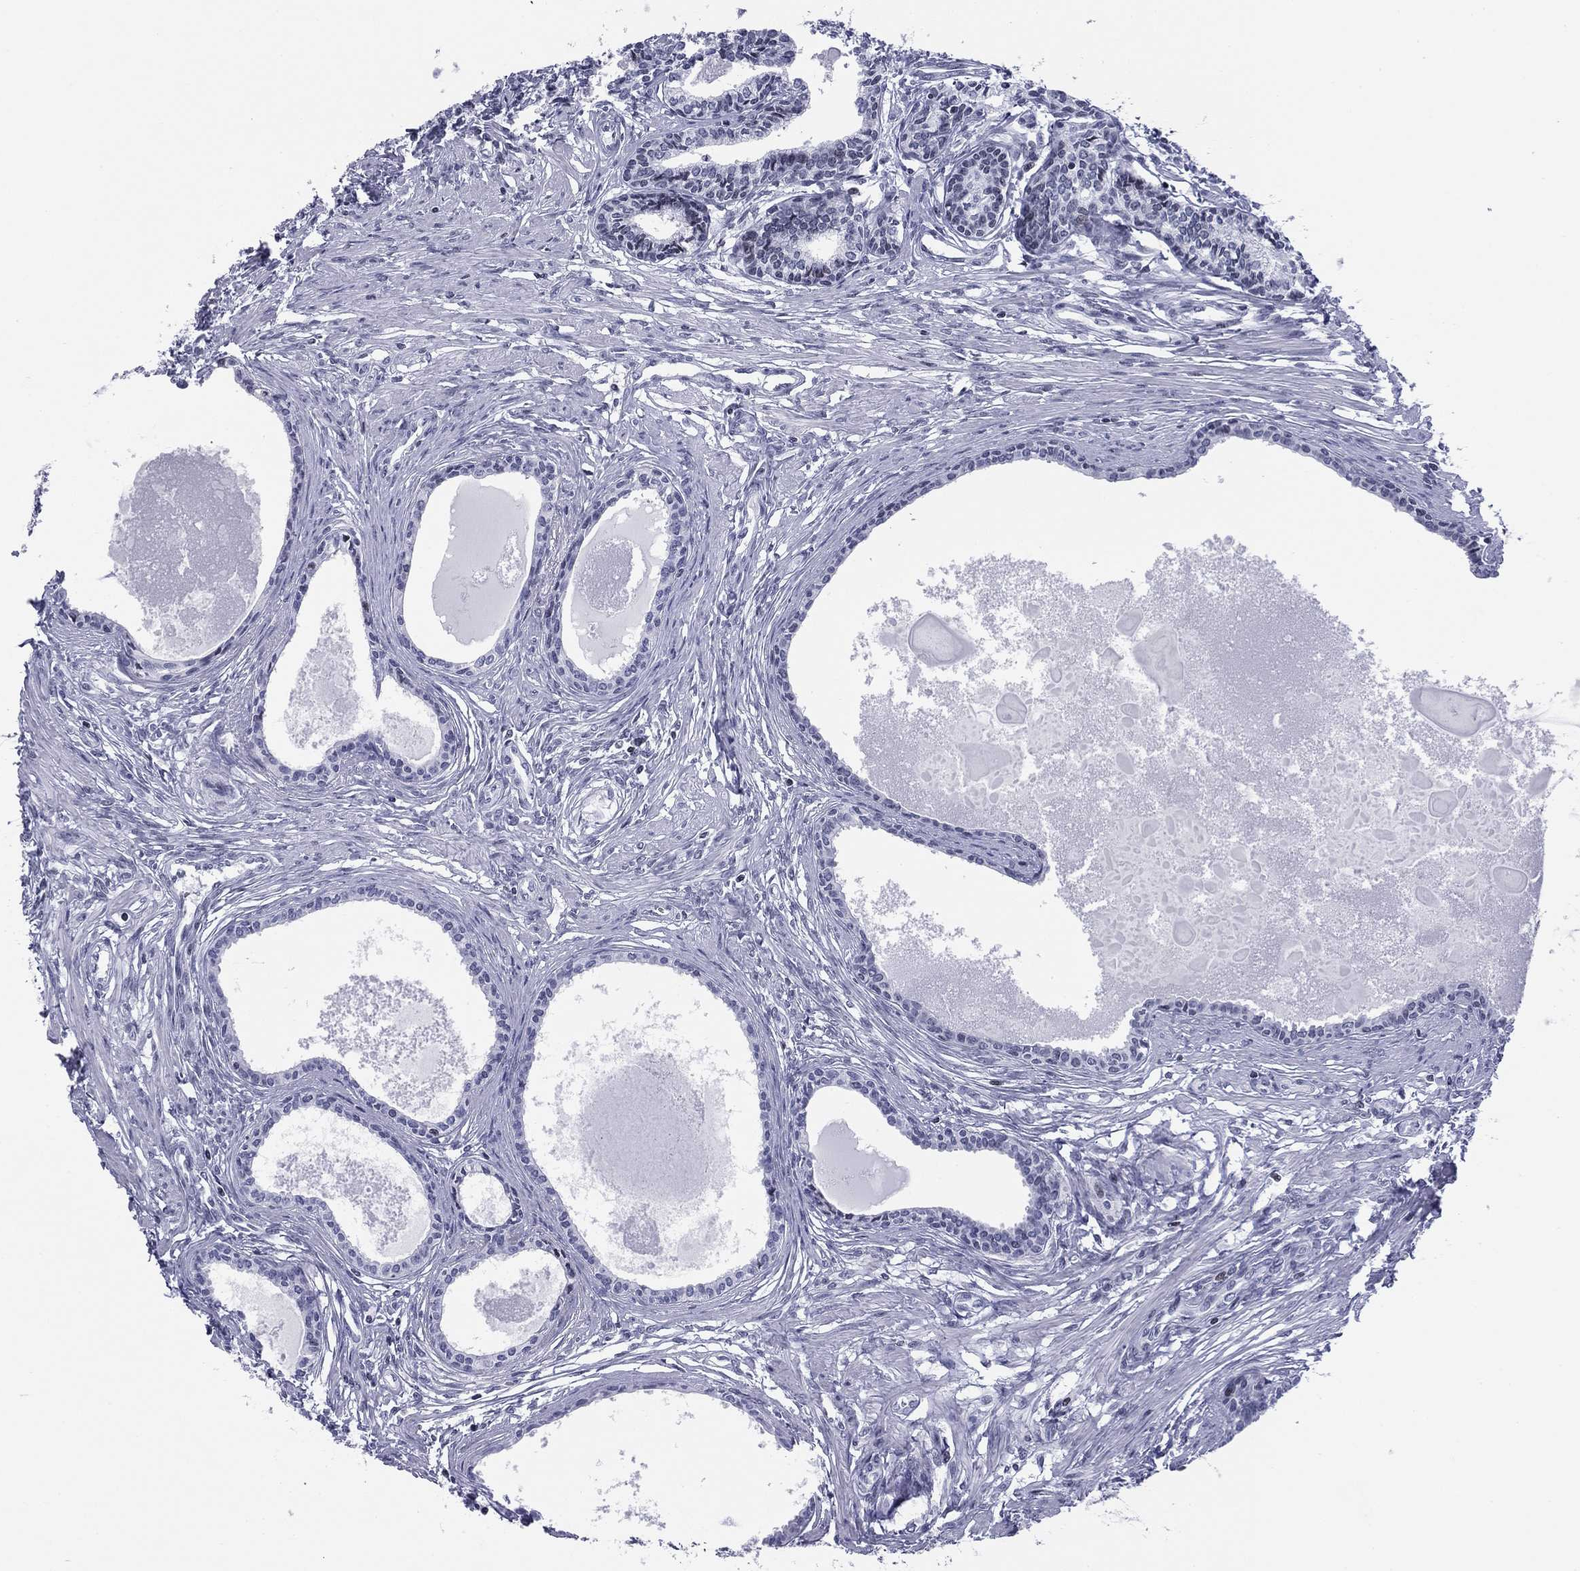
{"staining": {"intensity": "negative", "quantity": "none", "location": "none"}, "tissue": "prostate", "cell_type": "Glandular cells", "image_type": "normal", "snomed": [{"axis": "morphology", "description": "Normal tissue, NOS"}, {"axis": "topography", "description": "Prostate"}], "caption": "This is an immunohistochemistry histopathology image of normal human prostate. There is no expression in glandular cells.", "gene": "CCDC144A", "patient": {"sex": "male", "age": 60}}